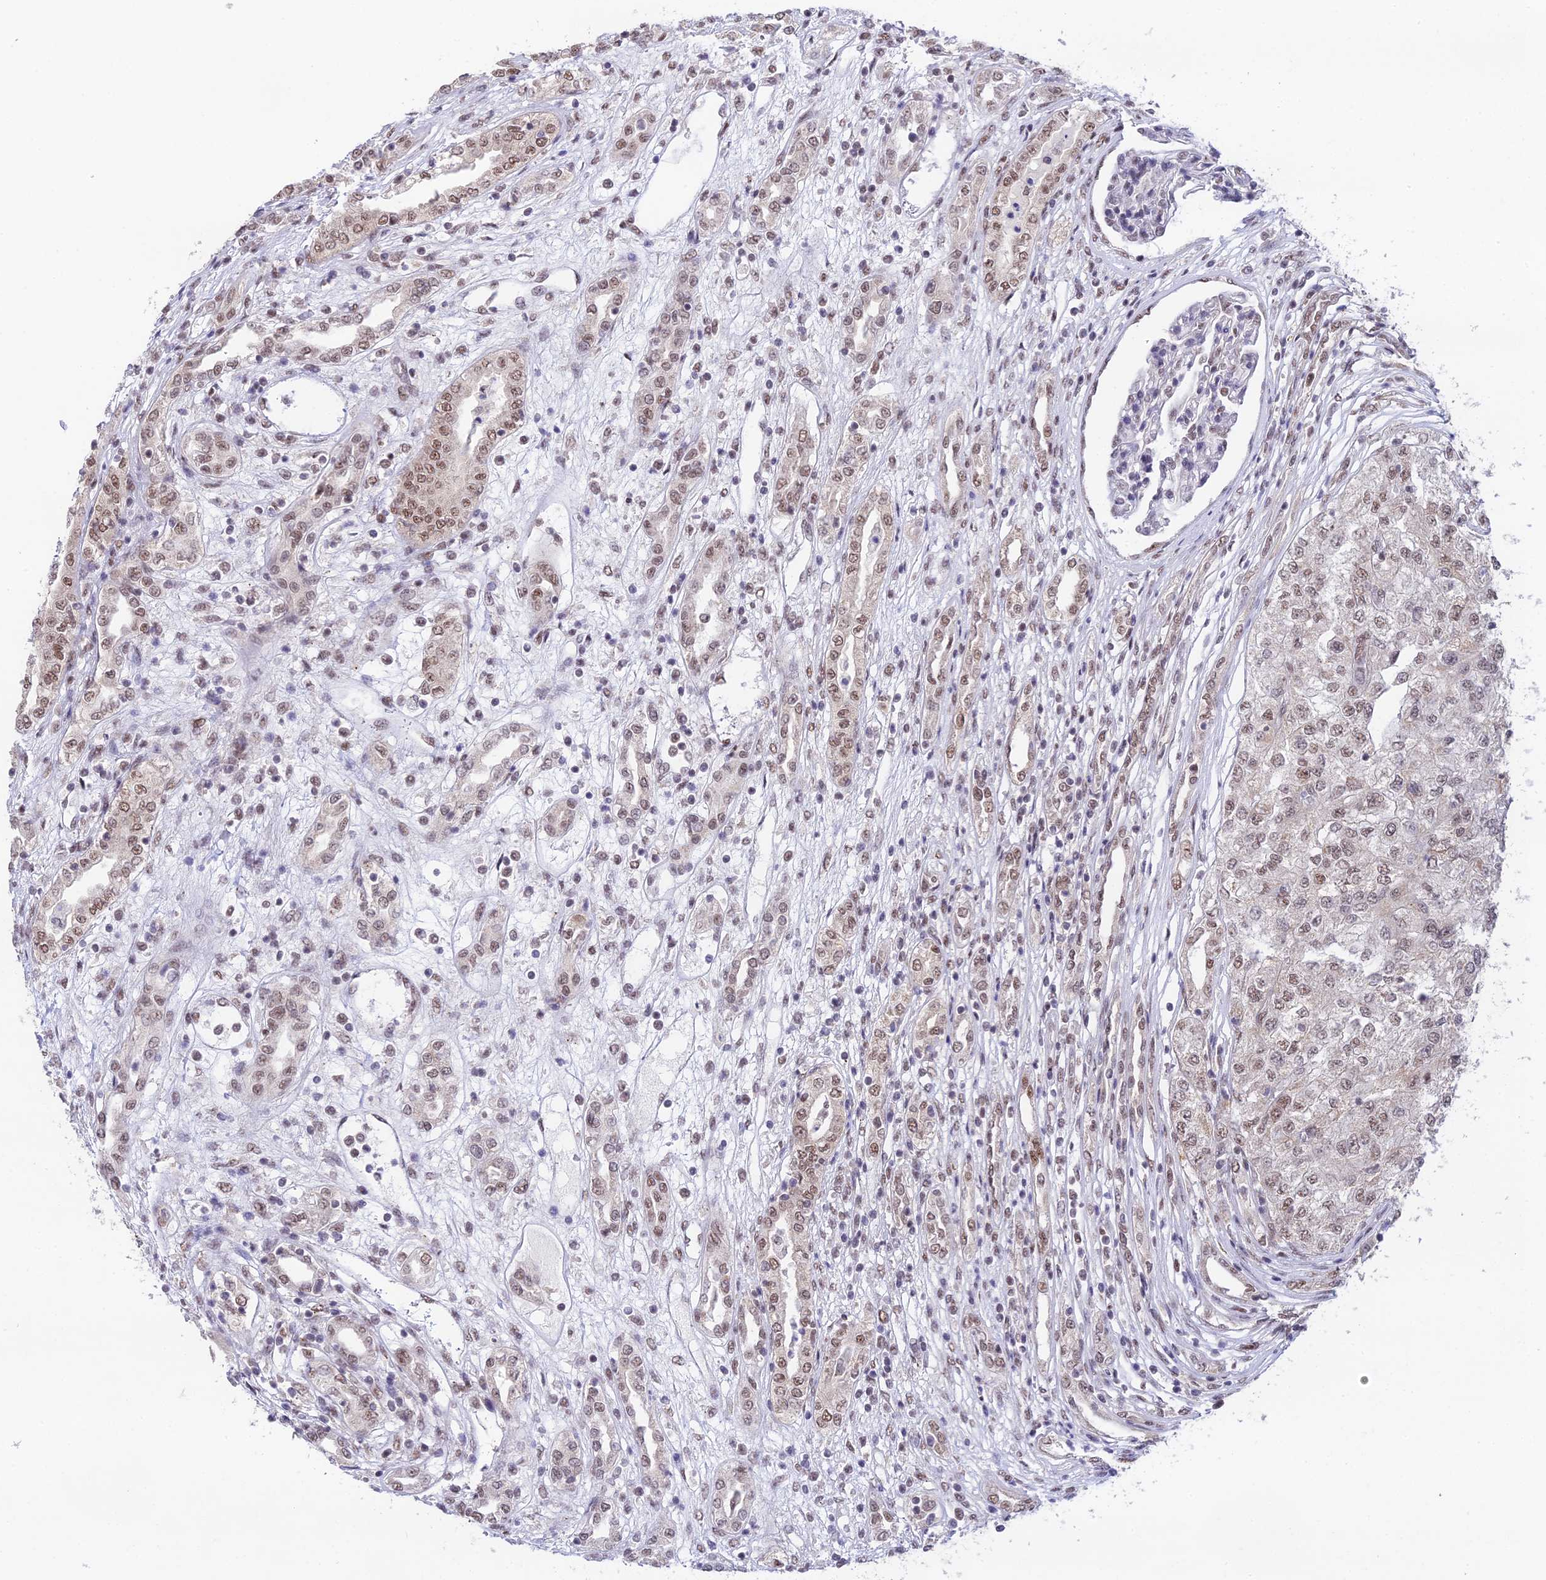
{"staining": {"intensity": "weak", "quantity": ">75%", "location": "nuclear"}, "tissue": "renal cancer", "cell_type": "Tumor cells", "image_type": "cancer", "snomed": [{"axis": "morphology", "description": "Adenocarcinoma, NOS"}, {"axis": "topography", "description": "Kidney"}], "caption": "Renal cancer (adenocarcinoma) stained for a protein (brown) demonstrates weak nuclear positive positivity in approximately >75% of tumor cells.", "gene": "THOC7", "patient": {"sex": "female", "age": 54}}